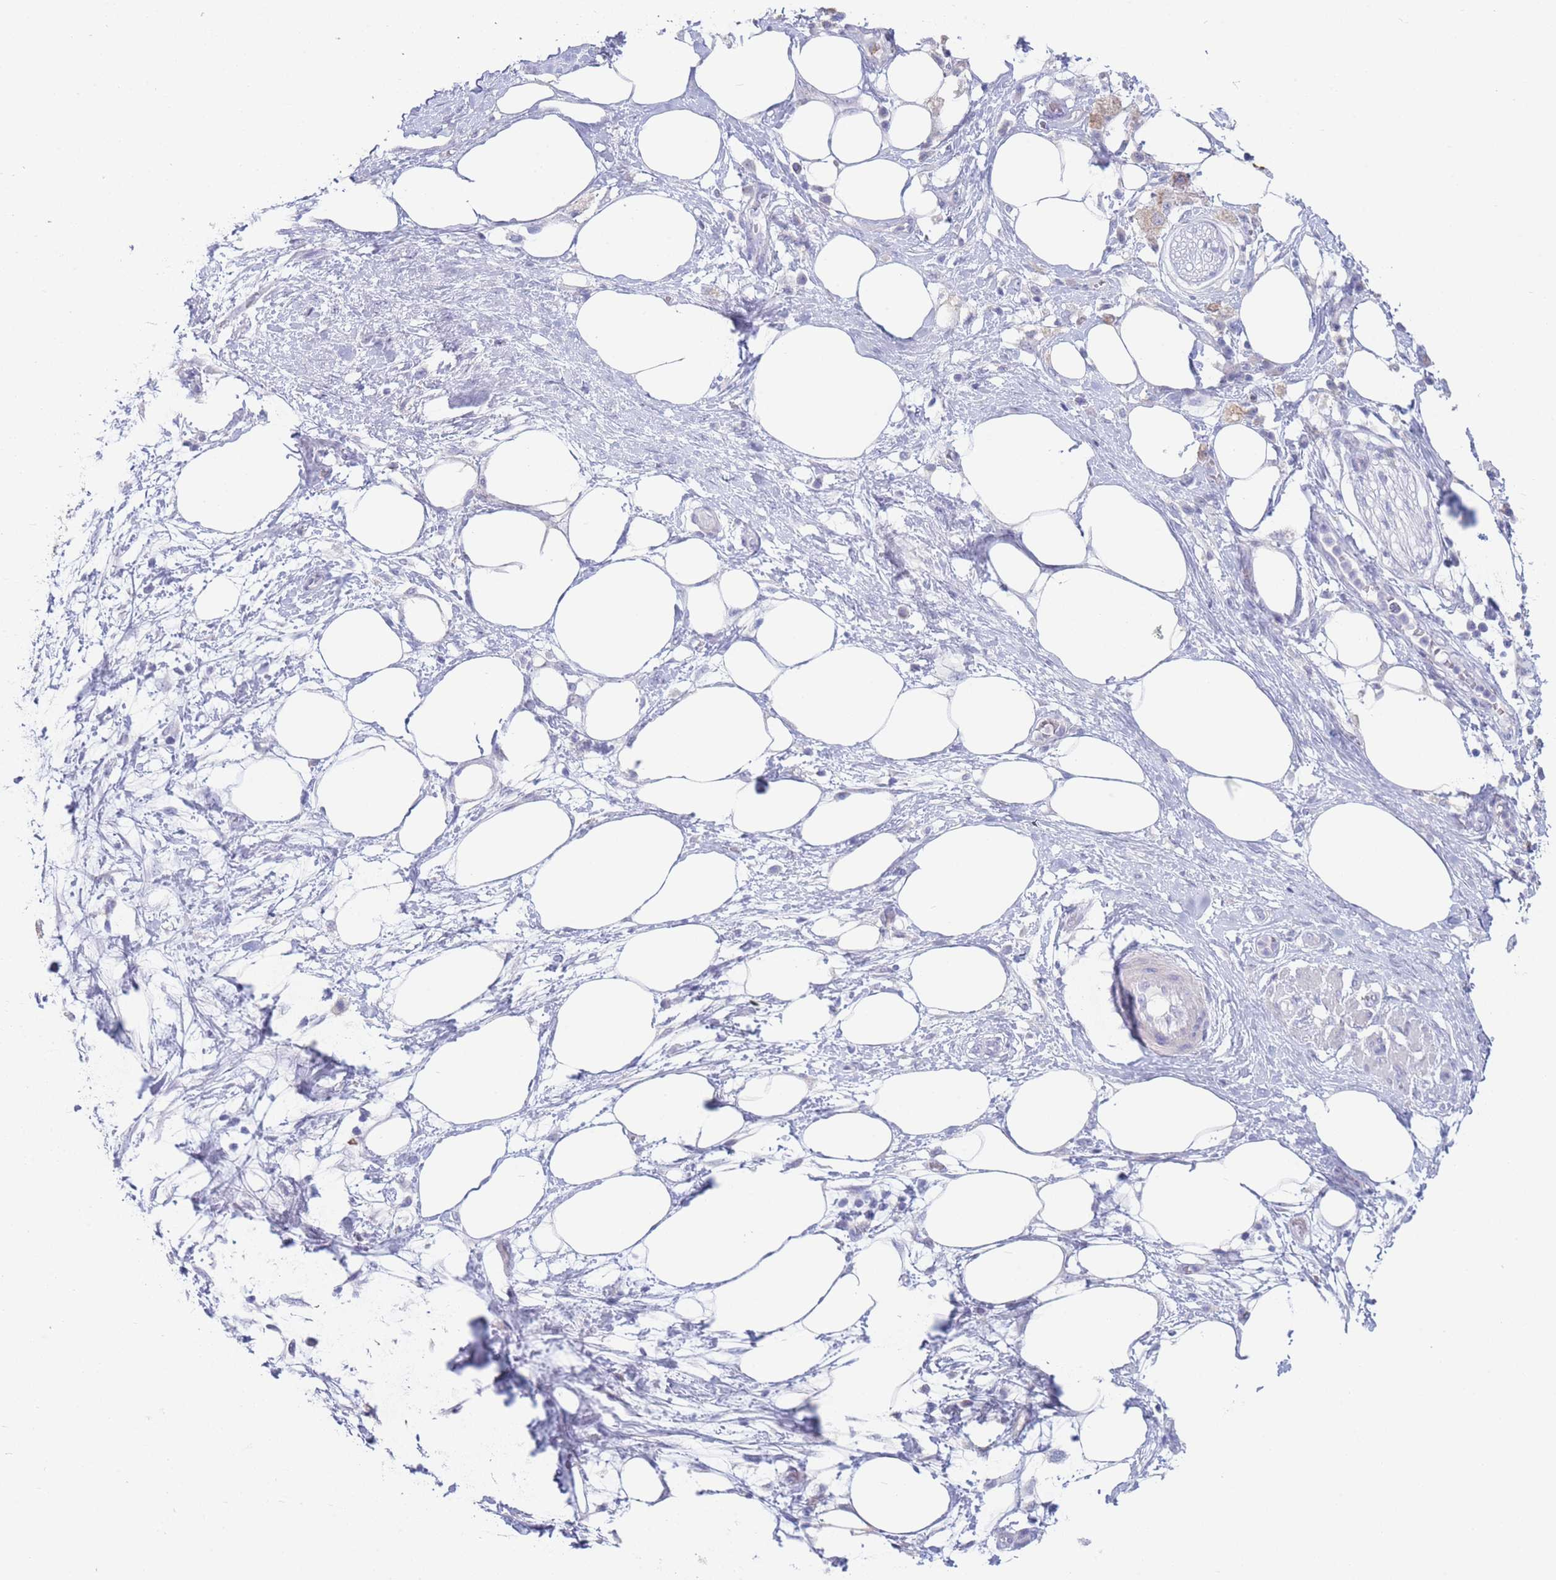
{"staining": {"intensity": "negative", "quantity": "none", "location": "none"}, "tissue": "pancreatic cancer", "cell_type": "Tumor cells", "image_type": "cancer", "snomed": [{"axis": "morphology", "description": "Adenocarcinoma, NOS"}, {"axis": "topography", "description": "Pancreas"}], "caption": "This is an immunohistochemistry histopathology image of pancreatic cancer (adenocarcinoma). There is no expression in tumor cells.", "gene": "CD37", "patient": {"sex": "male", "age": 68}}